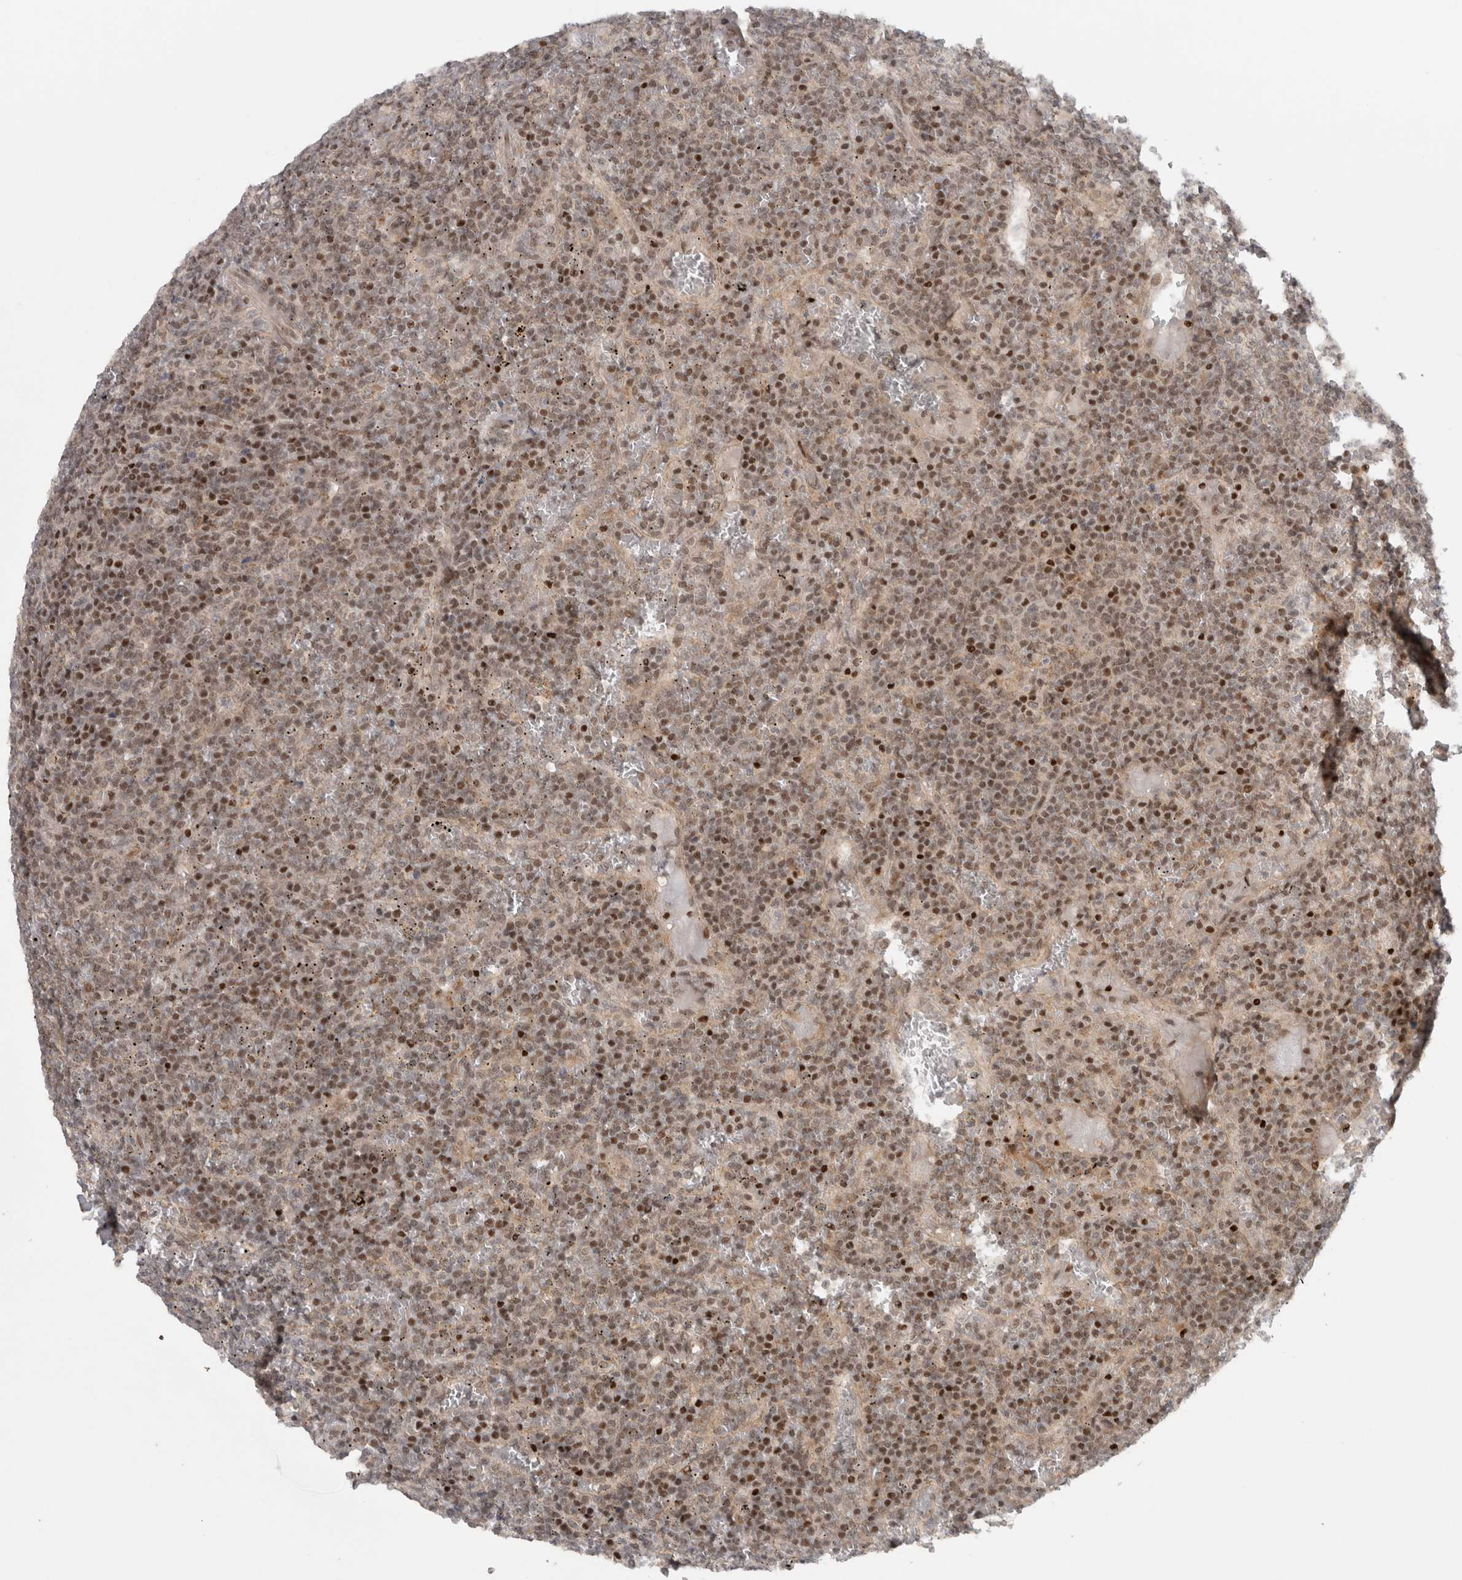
{"staining": {"intensity": "moderate", "quantity": ">75%", "location": "nuclear"}, "tissue": "lymphoma", "cell_type": "Tumor cells", "image_type": "cancer", "snomed": [{"axis": "morphology", "description": "Malignant lymphoma, non-Hodgkin's type, Low grade"}, {"axis": "topography", "description": "Spleen"}], "caption": "The histopathology image demonstrates immunohistochemical staining of malignant lymphoma, non-Hodgkin's type (low-grade). There is moderate nuclear positivity is seen in approximately >75% of tumor cells.", "gene": "KDM8", "patient": {"sex": "female", "age": 19}}